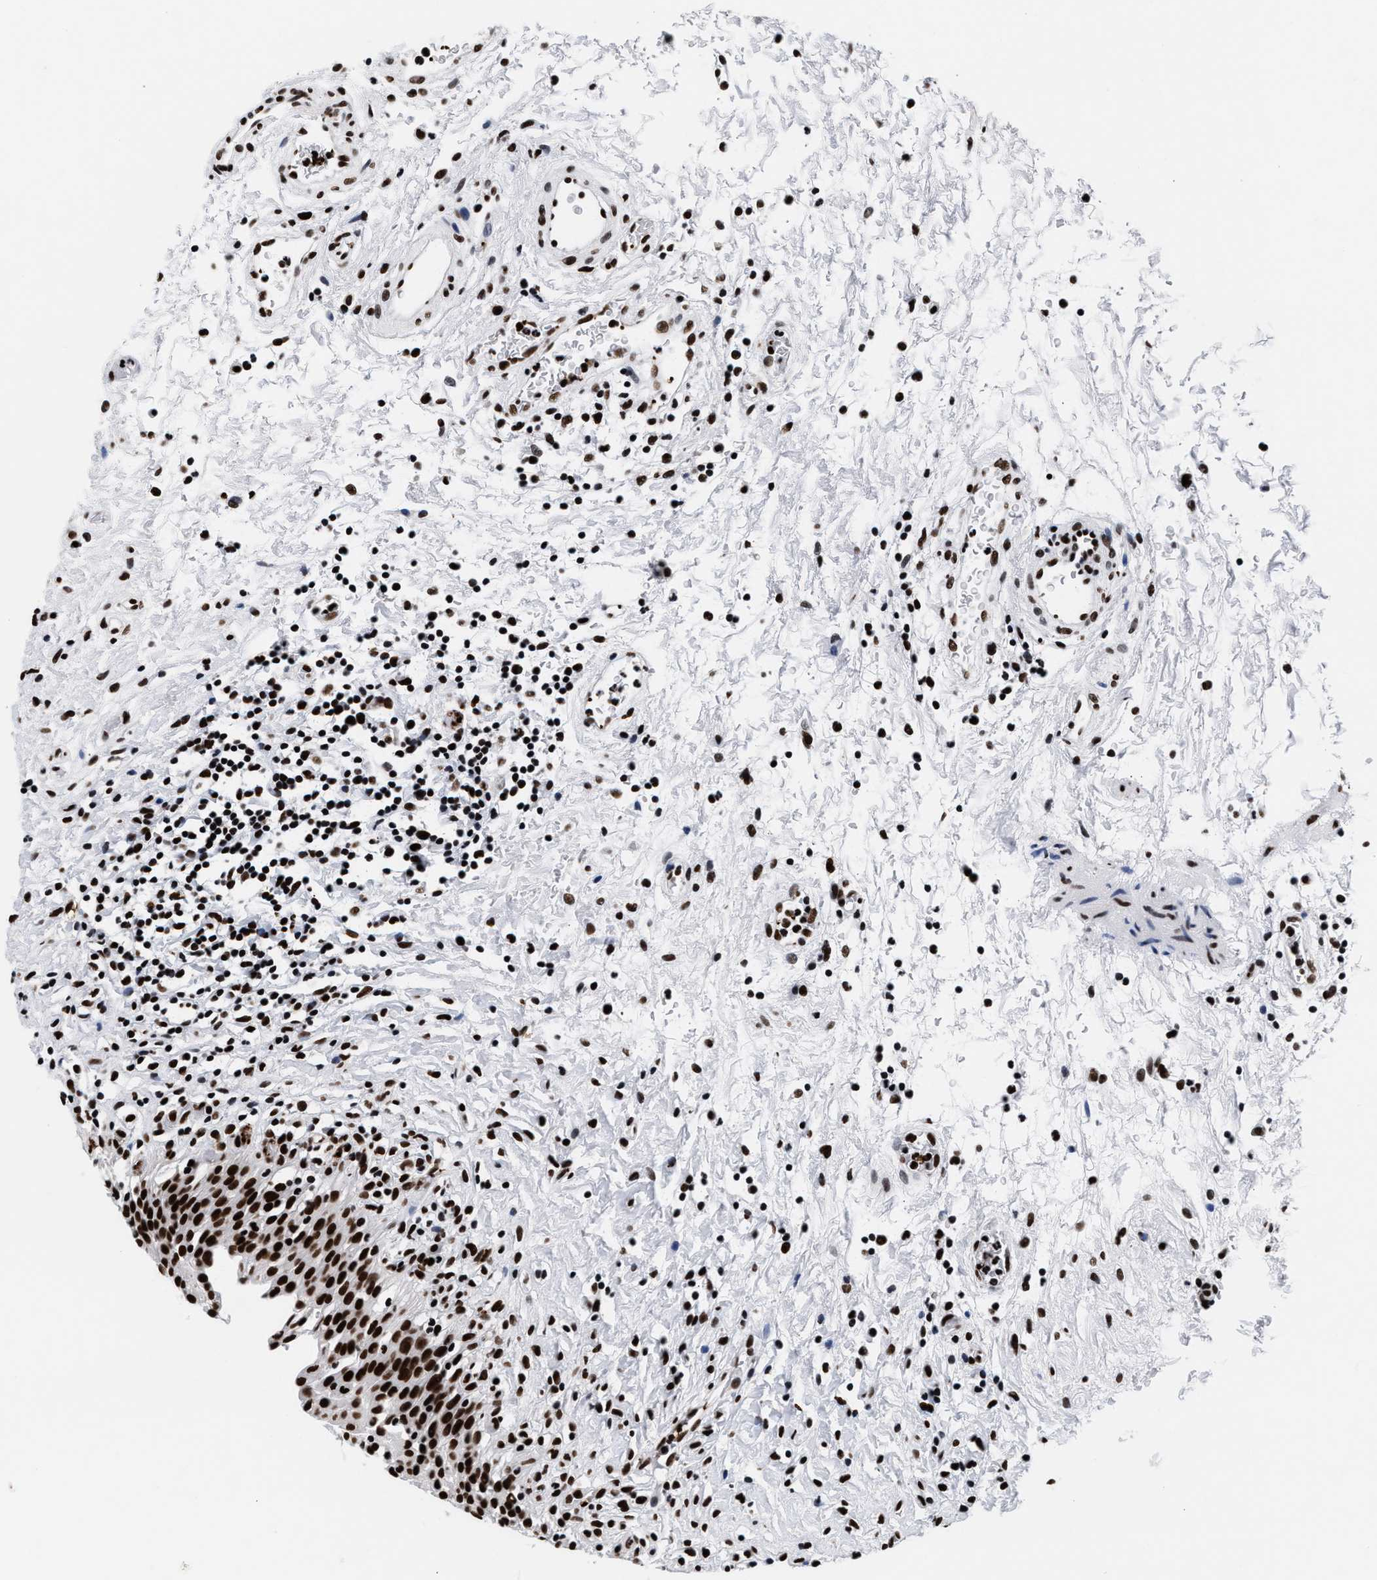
{"staining": {"intensity": "strong", "quantity": ">75%", "location": "nuclear"}, "tissue": "urinary bladder", "cell_type": "Urothelial cells", "image_type": "normal", "snomed": [{"axis": "morphology", "description": "Normal tissue, NOS"}, {"axis": "topography", "description": "Urinary bladder"}], "caption": "Human urinary bladder stained for a protein (brown) shows strong nuclear positive positivity in approximately >75% of urothelial cells.", "gene": "RAD21", "patient": {"sex": "male", "age": 51}}